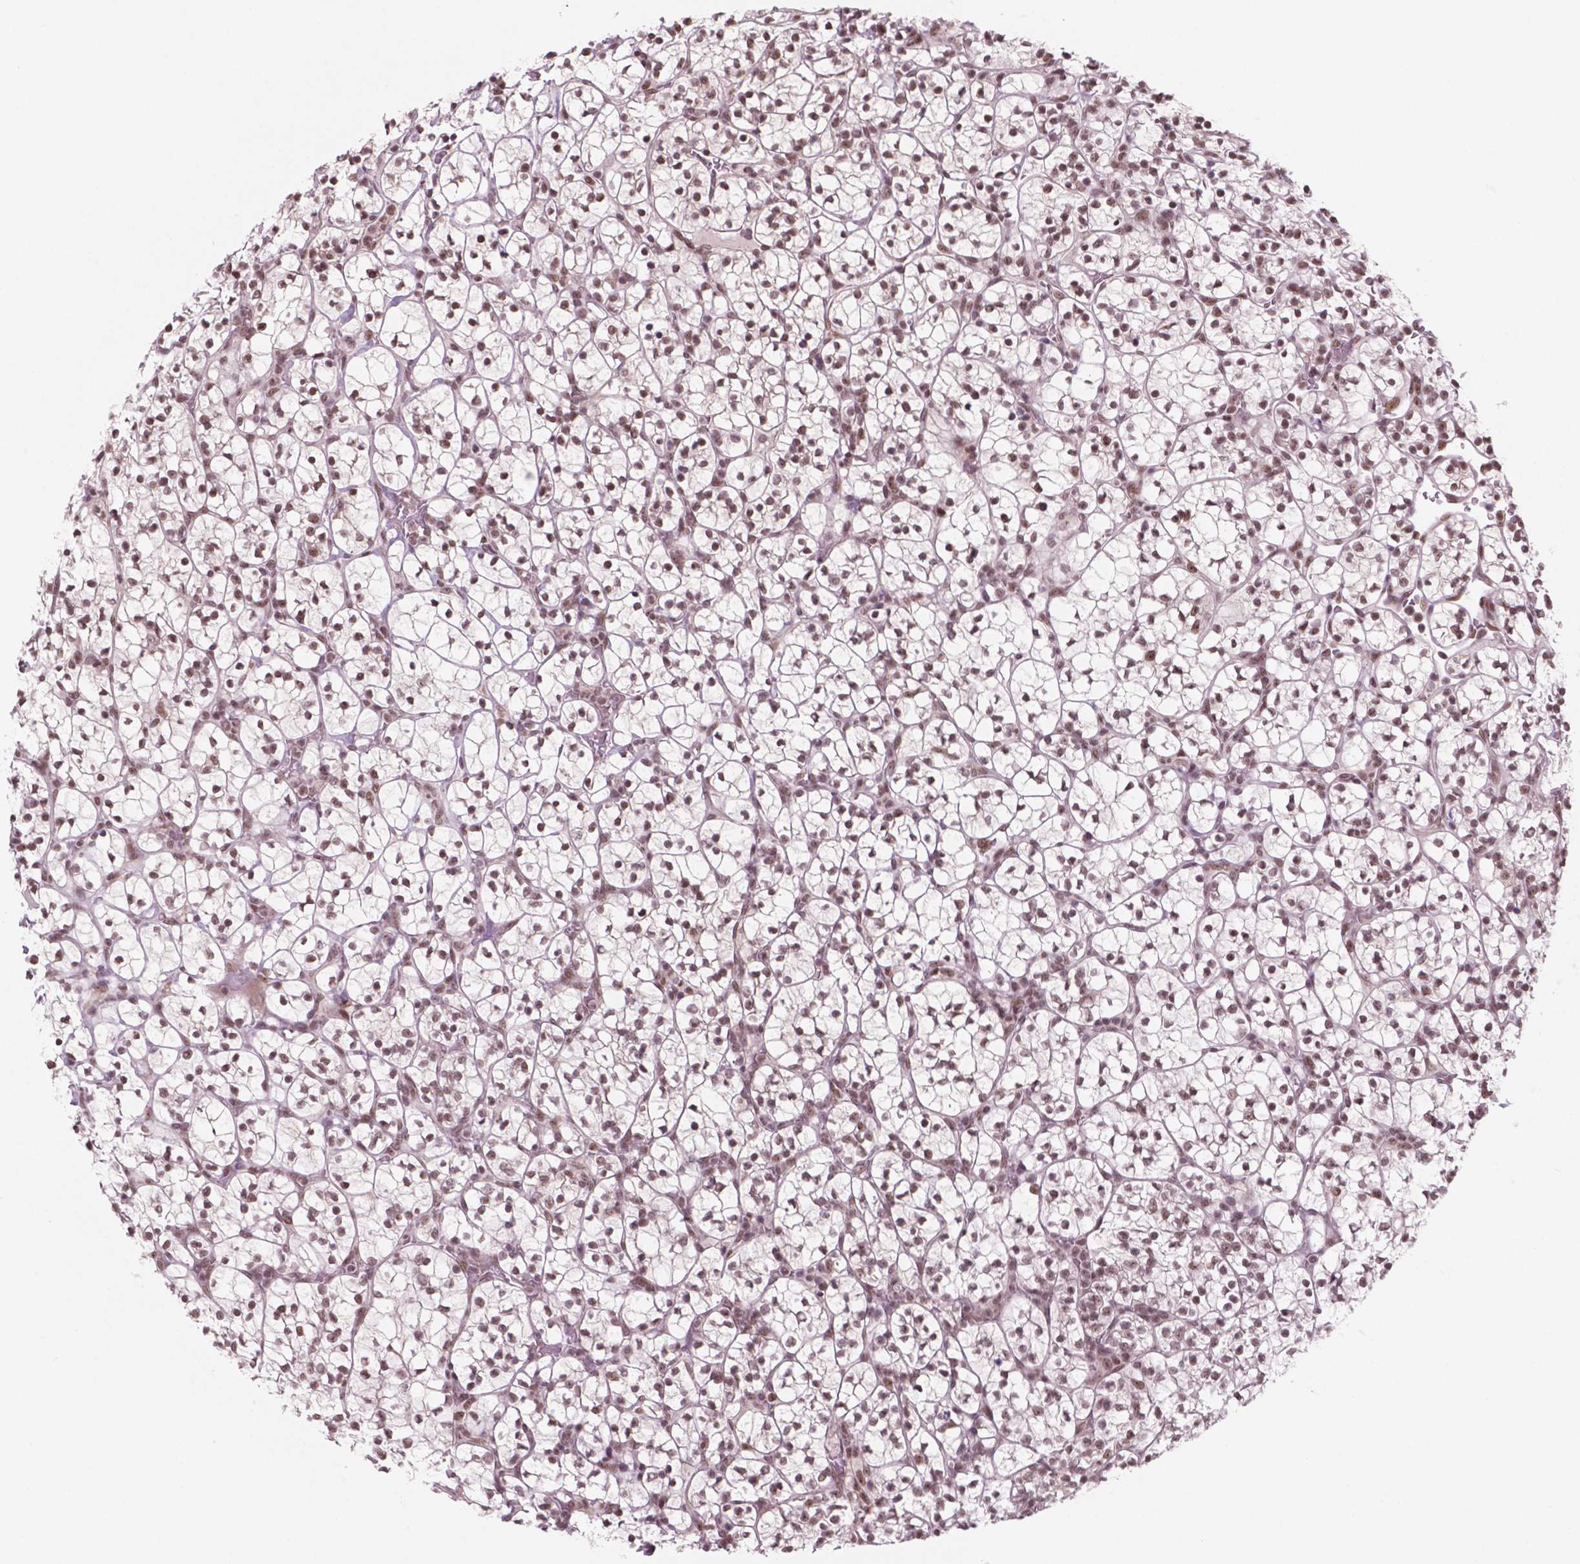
{"staining": {"intensity": "moderate", "quantity": ">75%", "location": "nuclear"}, "tissue": "renal cancer", "cell_type": "Tumor cells", "image_type": "cancer", "snomed": [{"axis": "morphology", "description": "Adenocarcinoma, NOS"}, {"axis": "topography", "description": "Kidney"}], "caption": "A high-resolution image shows IHC staining of renal adenocarcinoma, which reveals moderate nuclear positivity in about >75% of tumor cells. (Stains: DAB in brown, nuclei in blue, Microscopy: brightfield microscopy at high magnification).", "gene": "POLR2E", "patient": {"sex": "female", "age": 89}}